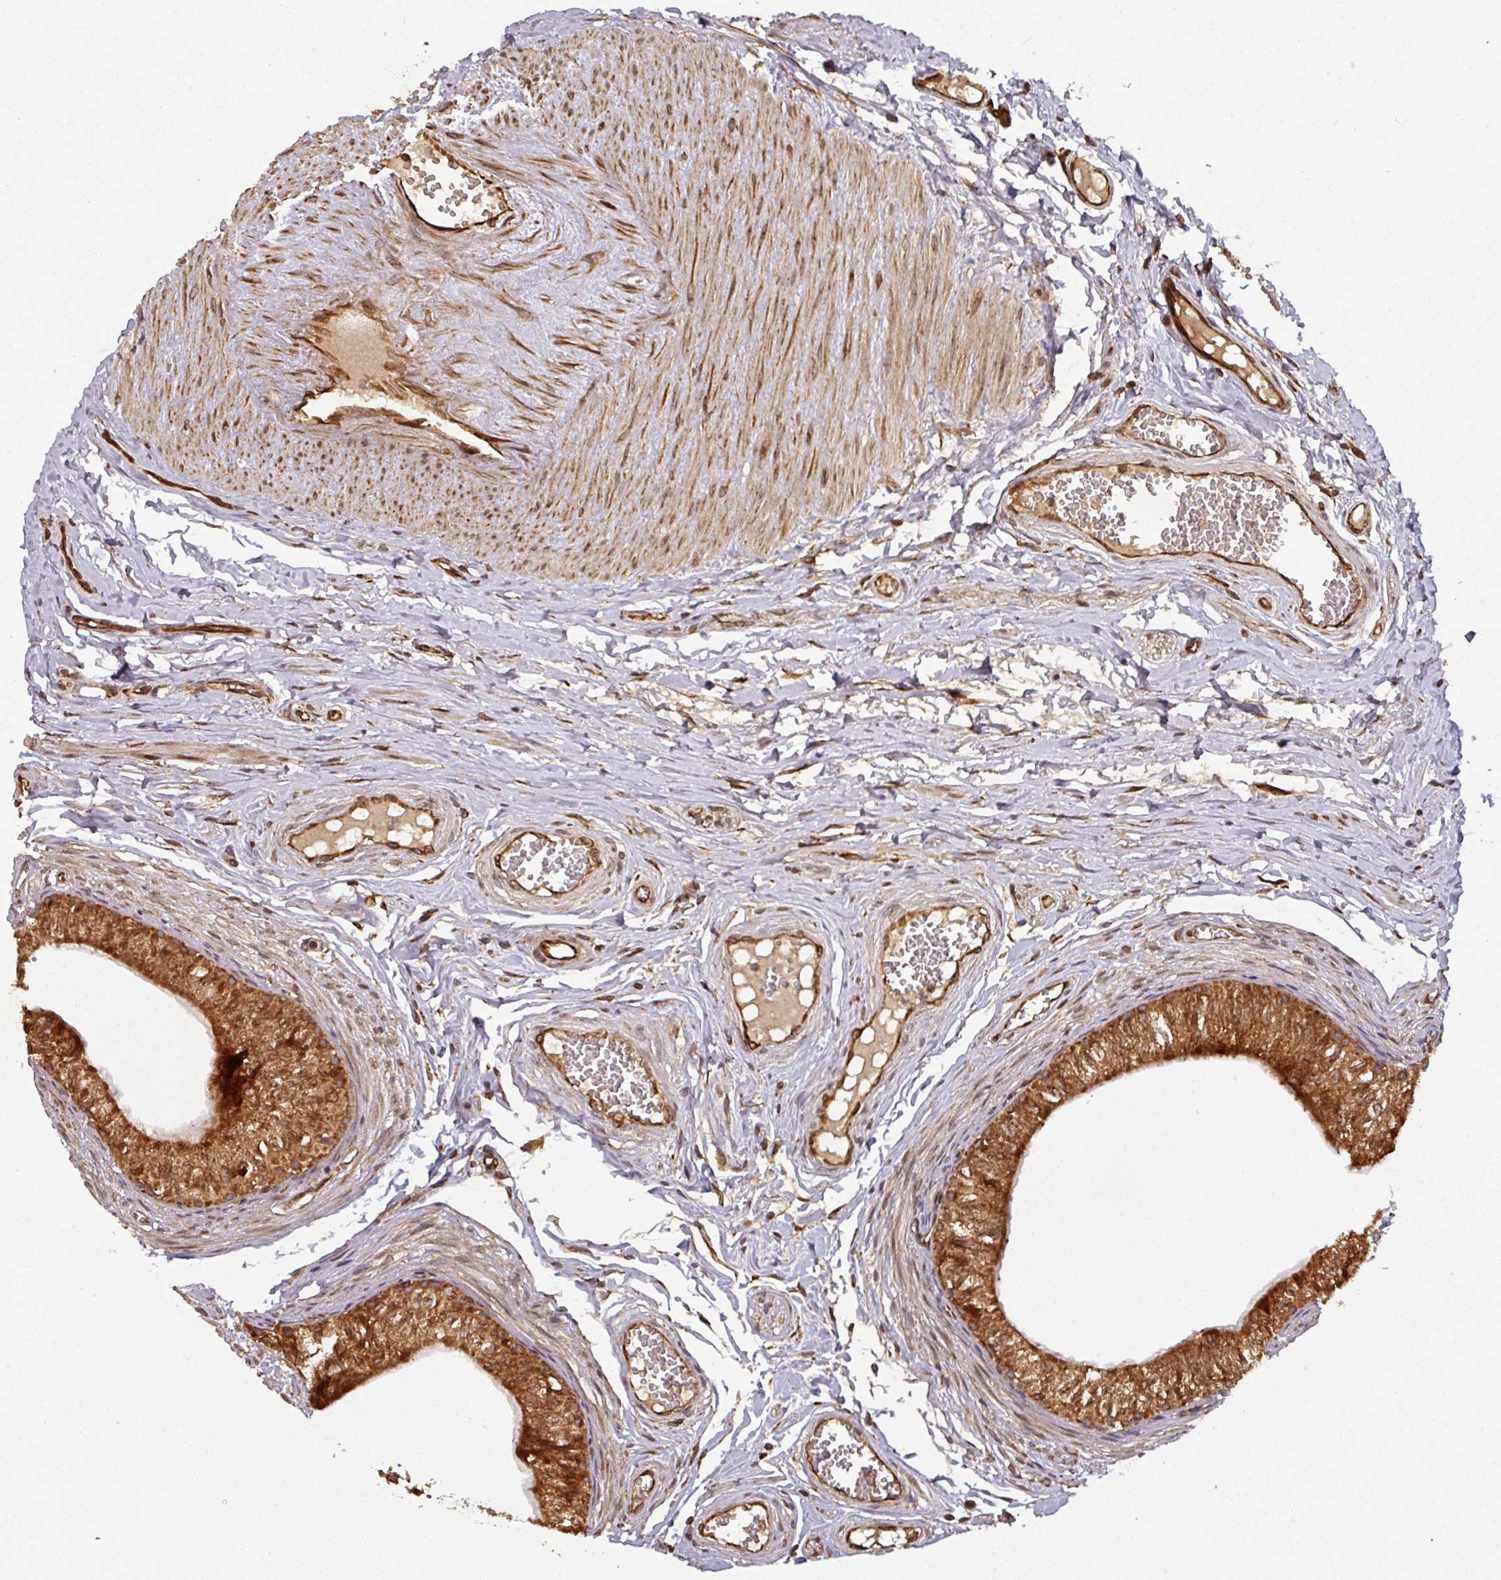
{"staining": {"intensity": "strong", "quantity": ">75%", "location": "cytoplasmic/membranous"}, "tissue": "epididymis", "cell_type": "Glandular cells", "image_type": "normal", "snomed": [{"axis": "morphology", "description": "Normal tissue, NOS"}, {"axis": "topography", "description": "Epididymis"}], "caption": "Immunohistochemistry micrograph of benign human epididymis stained for a protein (brown), which displays high levels of strong cytoplasmic/membranous staining in approximately >75% of glandular cells.", "gene": "TRAP1", "patient": {"sex": "male", "age": 37}}